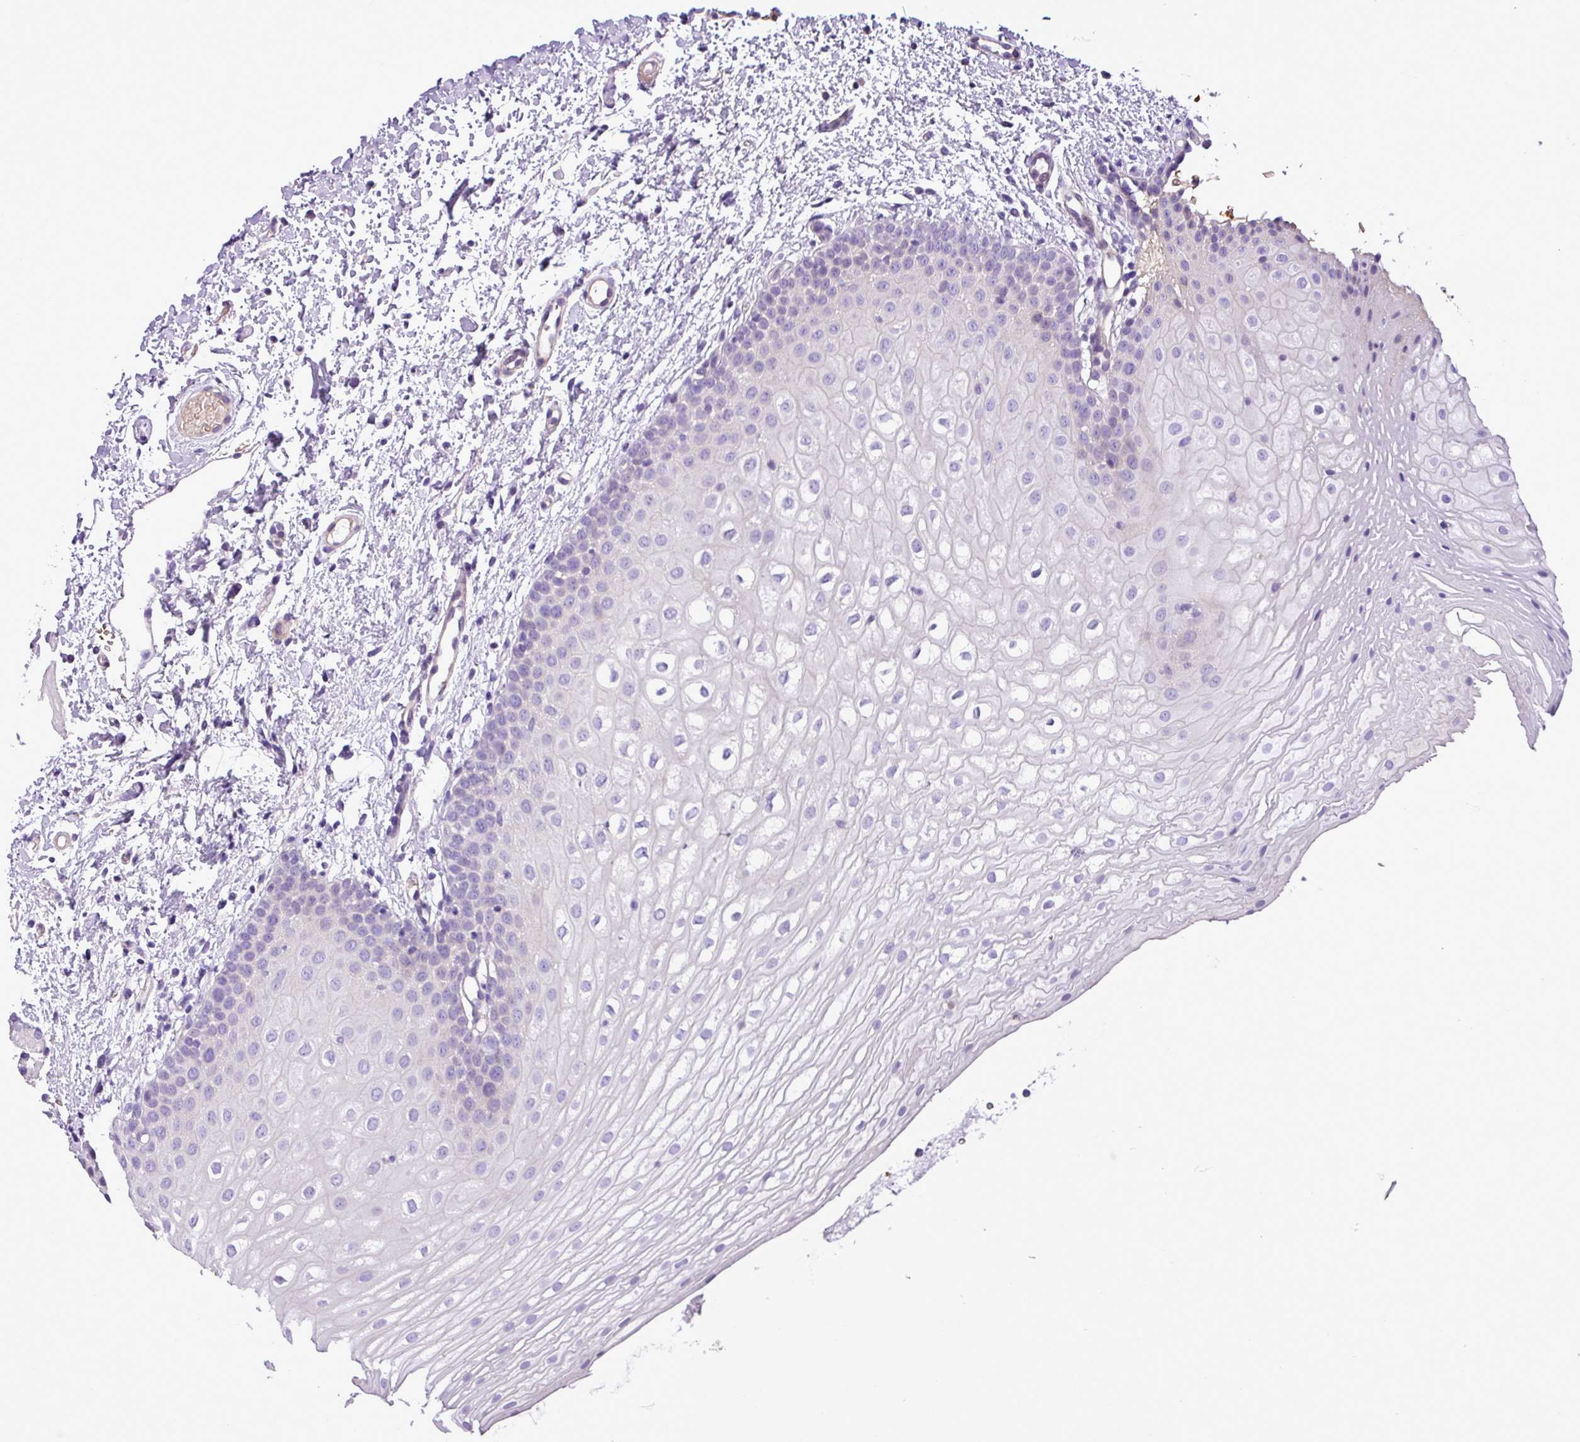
{"staining": {"intensity": "negative", "quantity": "none", "location": "none"}, "tissue": "oral mucosa", "cell_type": "Squamous epithelial cells", "image_type": "normal", "snomed": [{"axis": "morphology", "description": "Normal tissue, NOS"}, {"axis": "topography", "description": "Oral tissue"}], "caption": "Human oral mucosa stained for a protein using immunohistochemistry exhibits no positivity in squamous epithelial cells.", "gene": "C11orf91", "patient": {"sex": "female", "age": 54}}